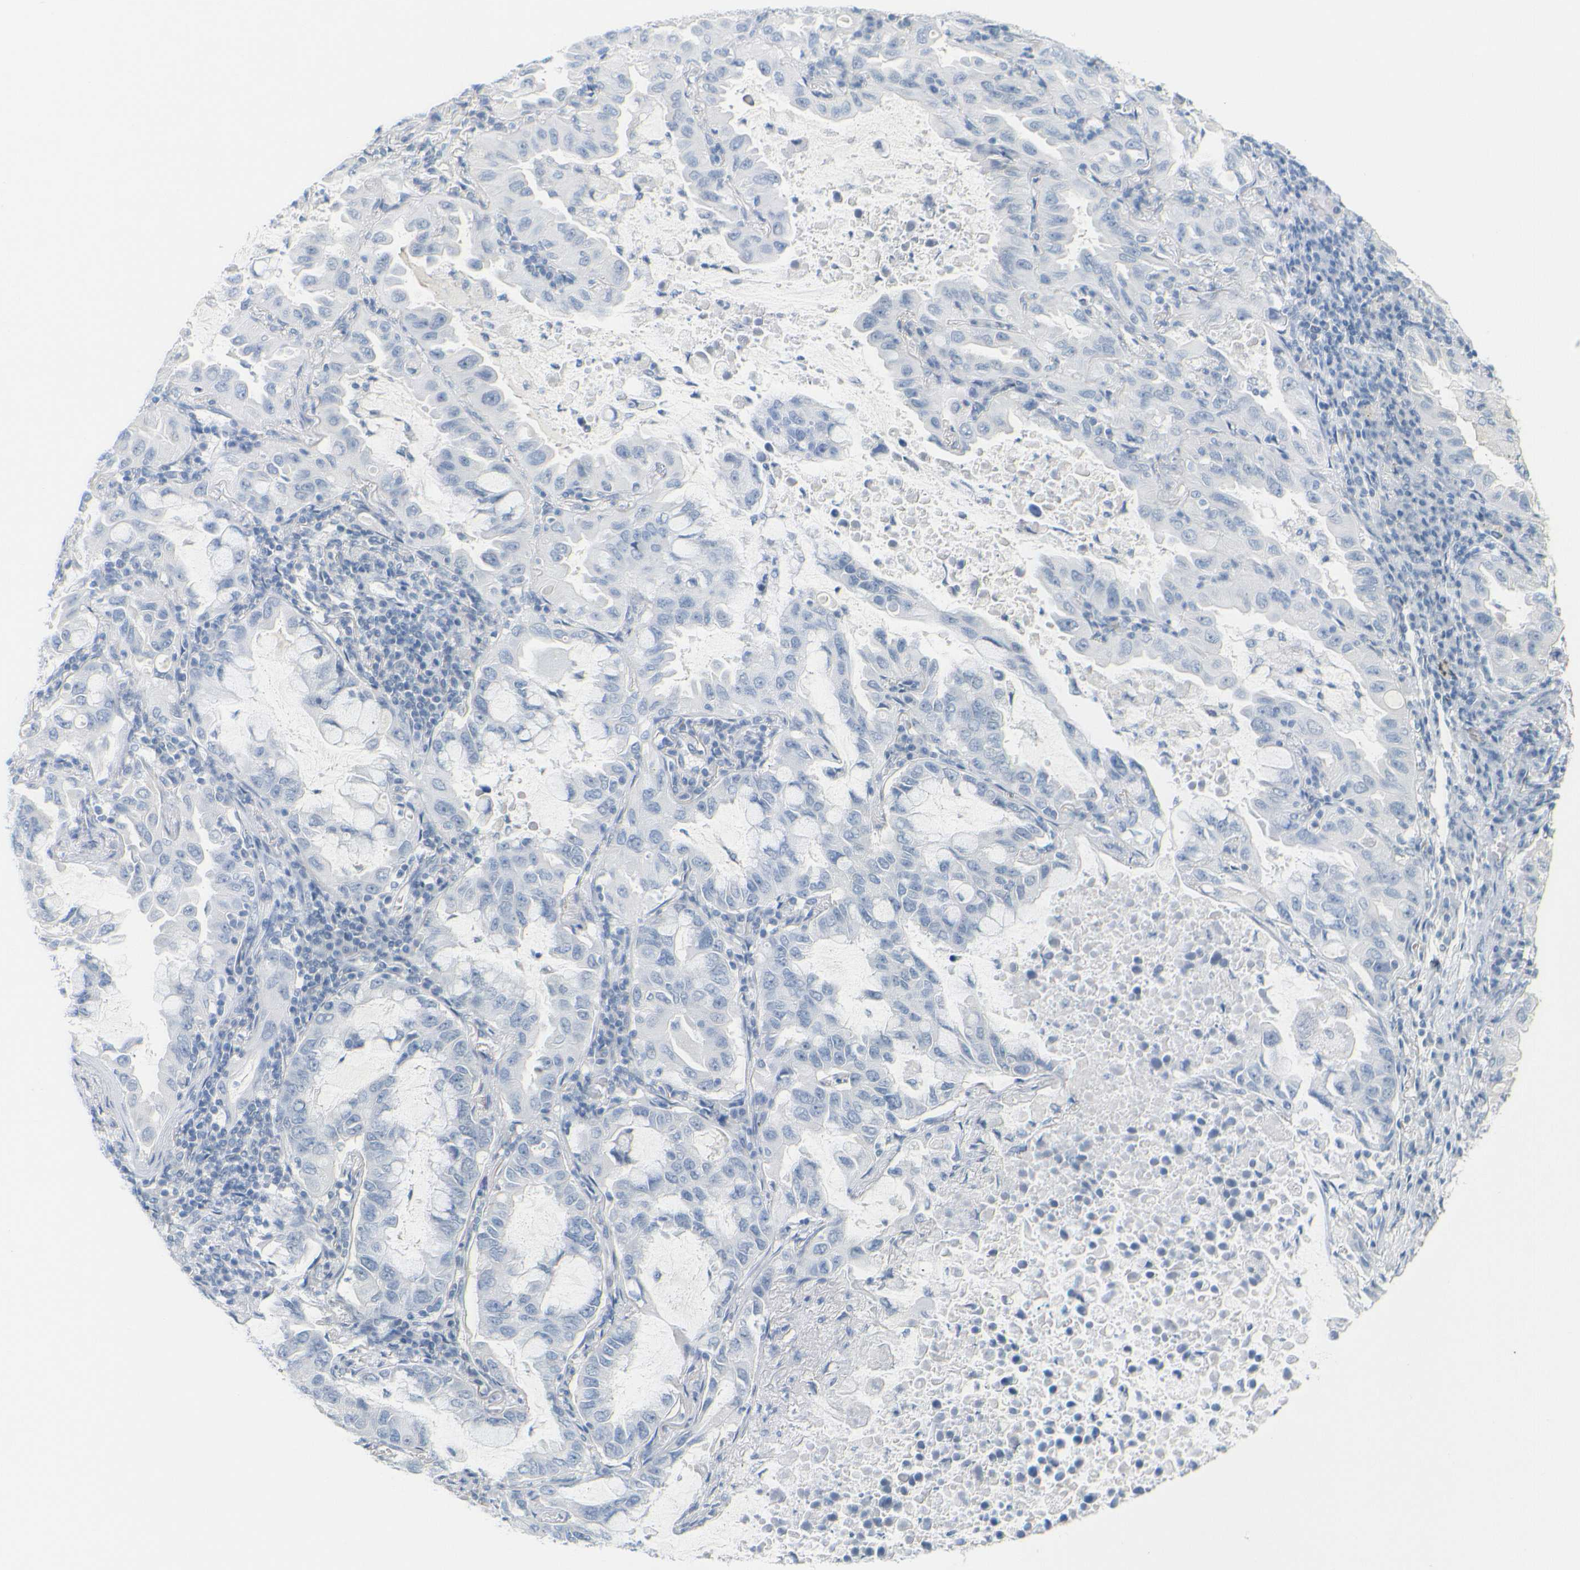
{"staining": {"intensity": "negative", "quantity": "none", "location": "none"}, "tissue": "lung cancer", "cell_type": "Tumor cells", "image_type": "cancer", "snomed": [{"axis": "morphology", "description": "Adenocarcinoma, NOS"}, {"axis": "topography", "description": "Lung"}], "caption": "An immunohistochemistry (IHC) histopathology image of lung cancer (adenocarcinoma) is shown. There is no staining in tumor cells of lung cancer (adenocarcinoma).", "gene": "OPN1SW", "patient": {"sex": "male", "age": 64}}